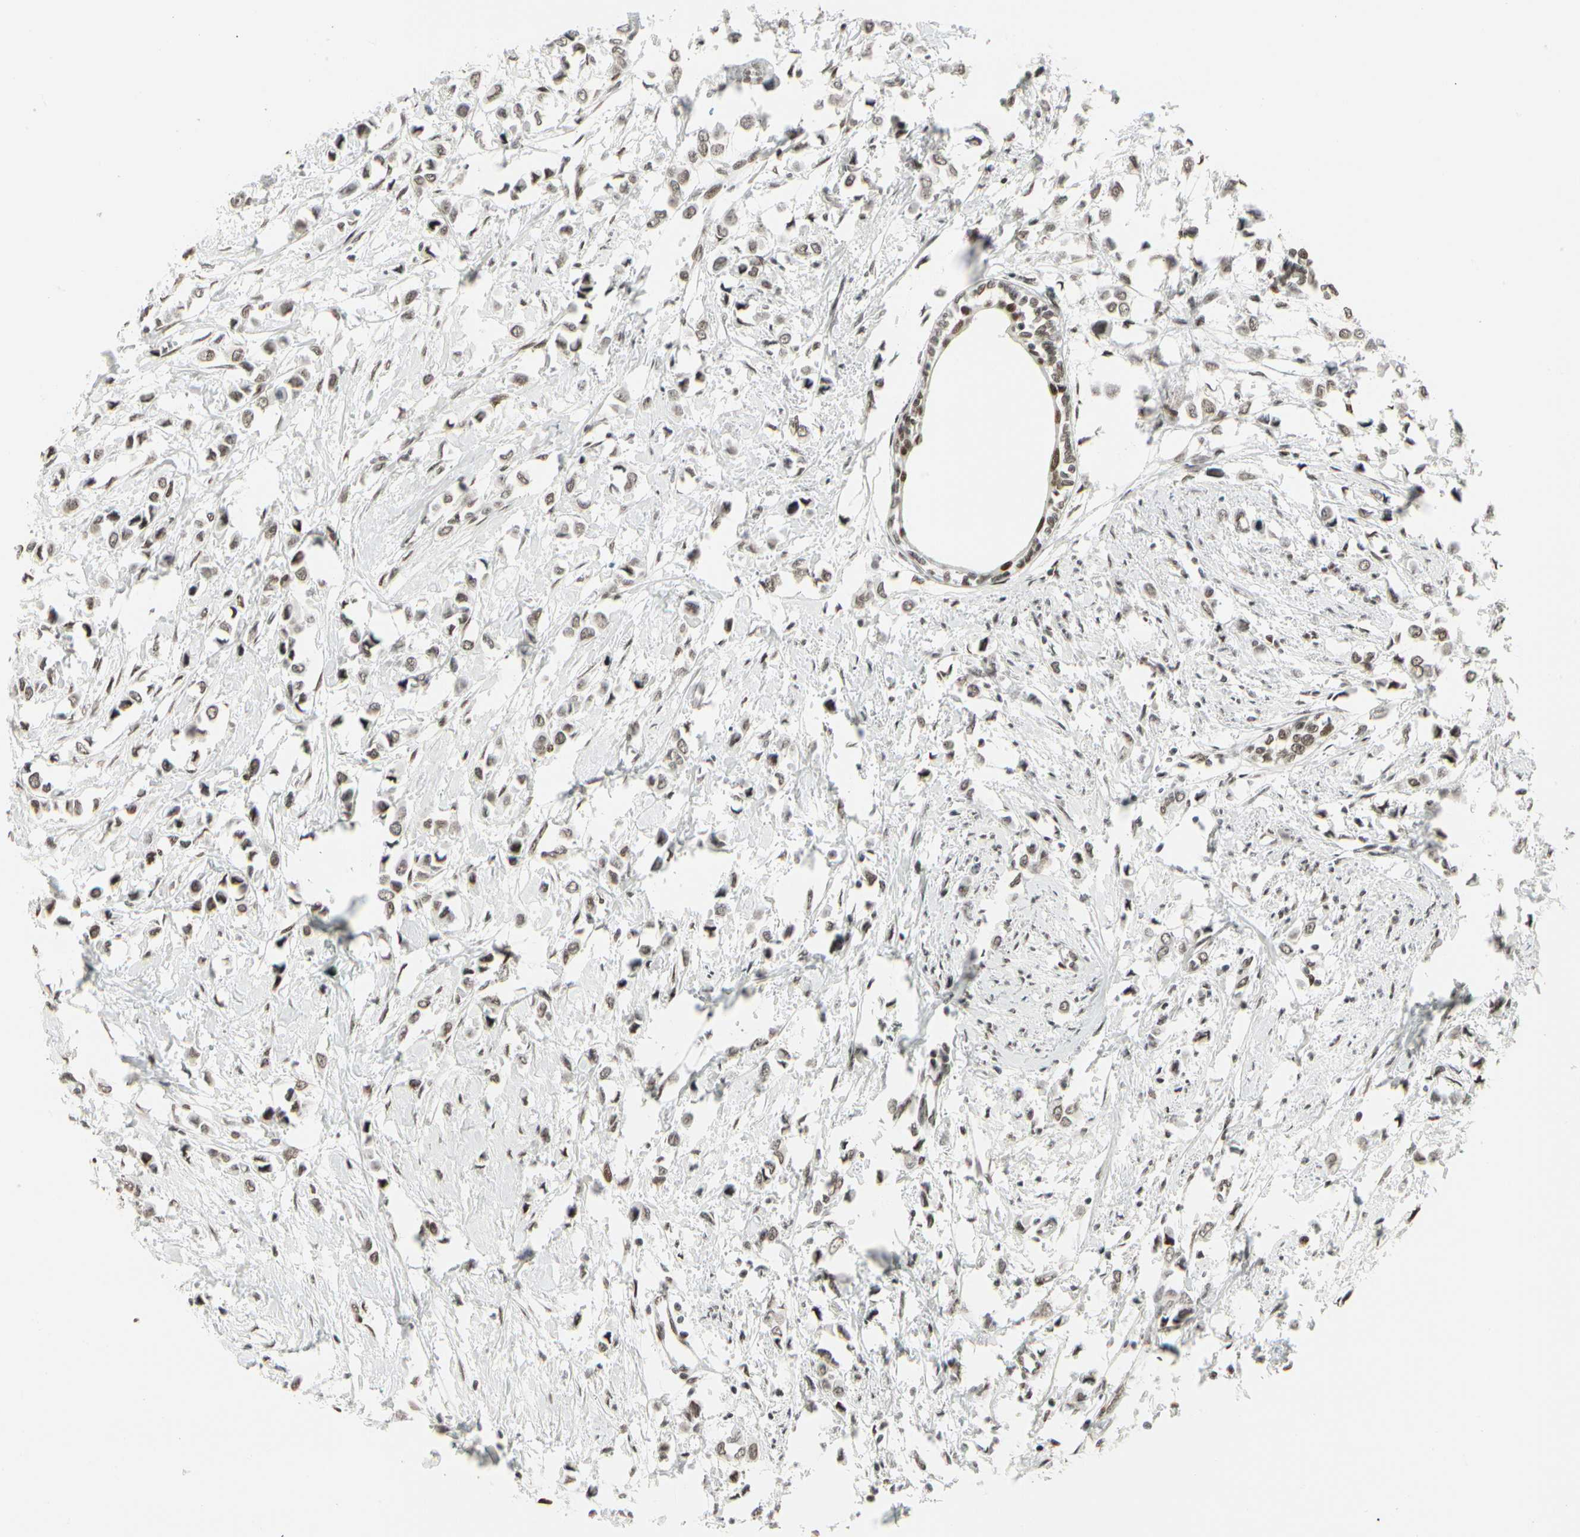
{"staining": {"intensity": "moderate", "quantity": ">75%", "location": "nuclear"}, "tissue": "breast cancer", "cell_type": "Tumor cells", "image_type": "cancer", "snomed": [{"axis": "morphology", "description": "Lobular carcinoma"}, {"axis": "topography", "description": "Breast"}], "caption": "DAB (3,3'-diaminobenzidine) immunohistochemical staining of human breast cancer (lobular carcinoma) exhibits moderate nuclear protein expression in approximately >75% of tumor cells.", "gene": "HMG20A", "patient": {"sex": "female", "age": 51}}